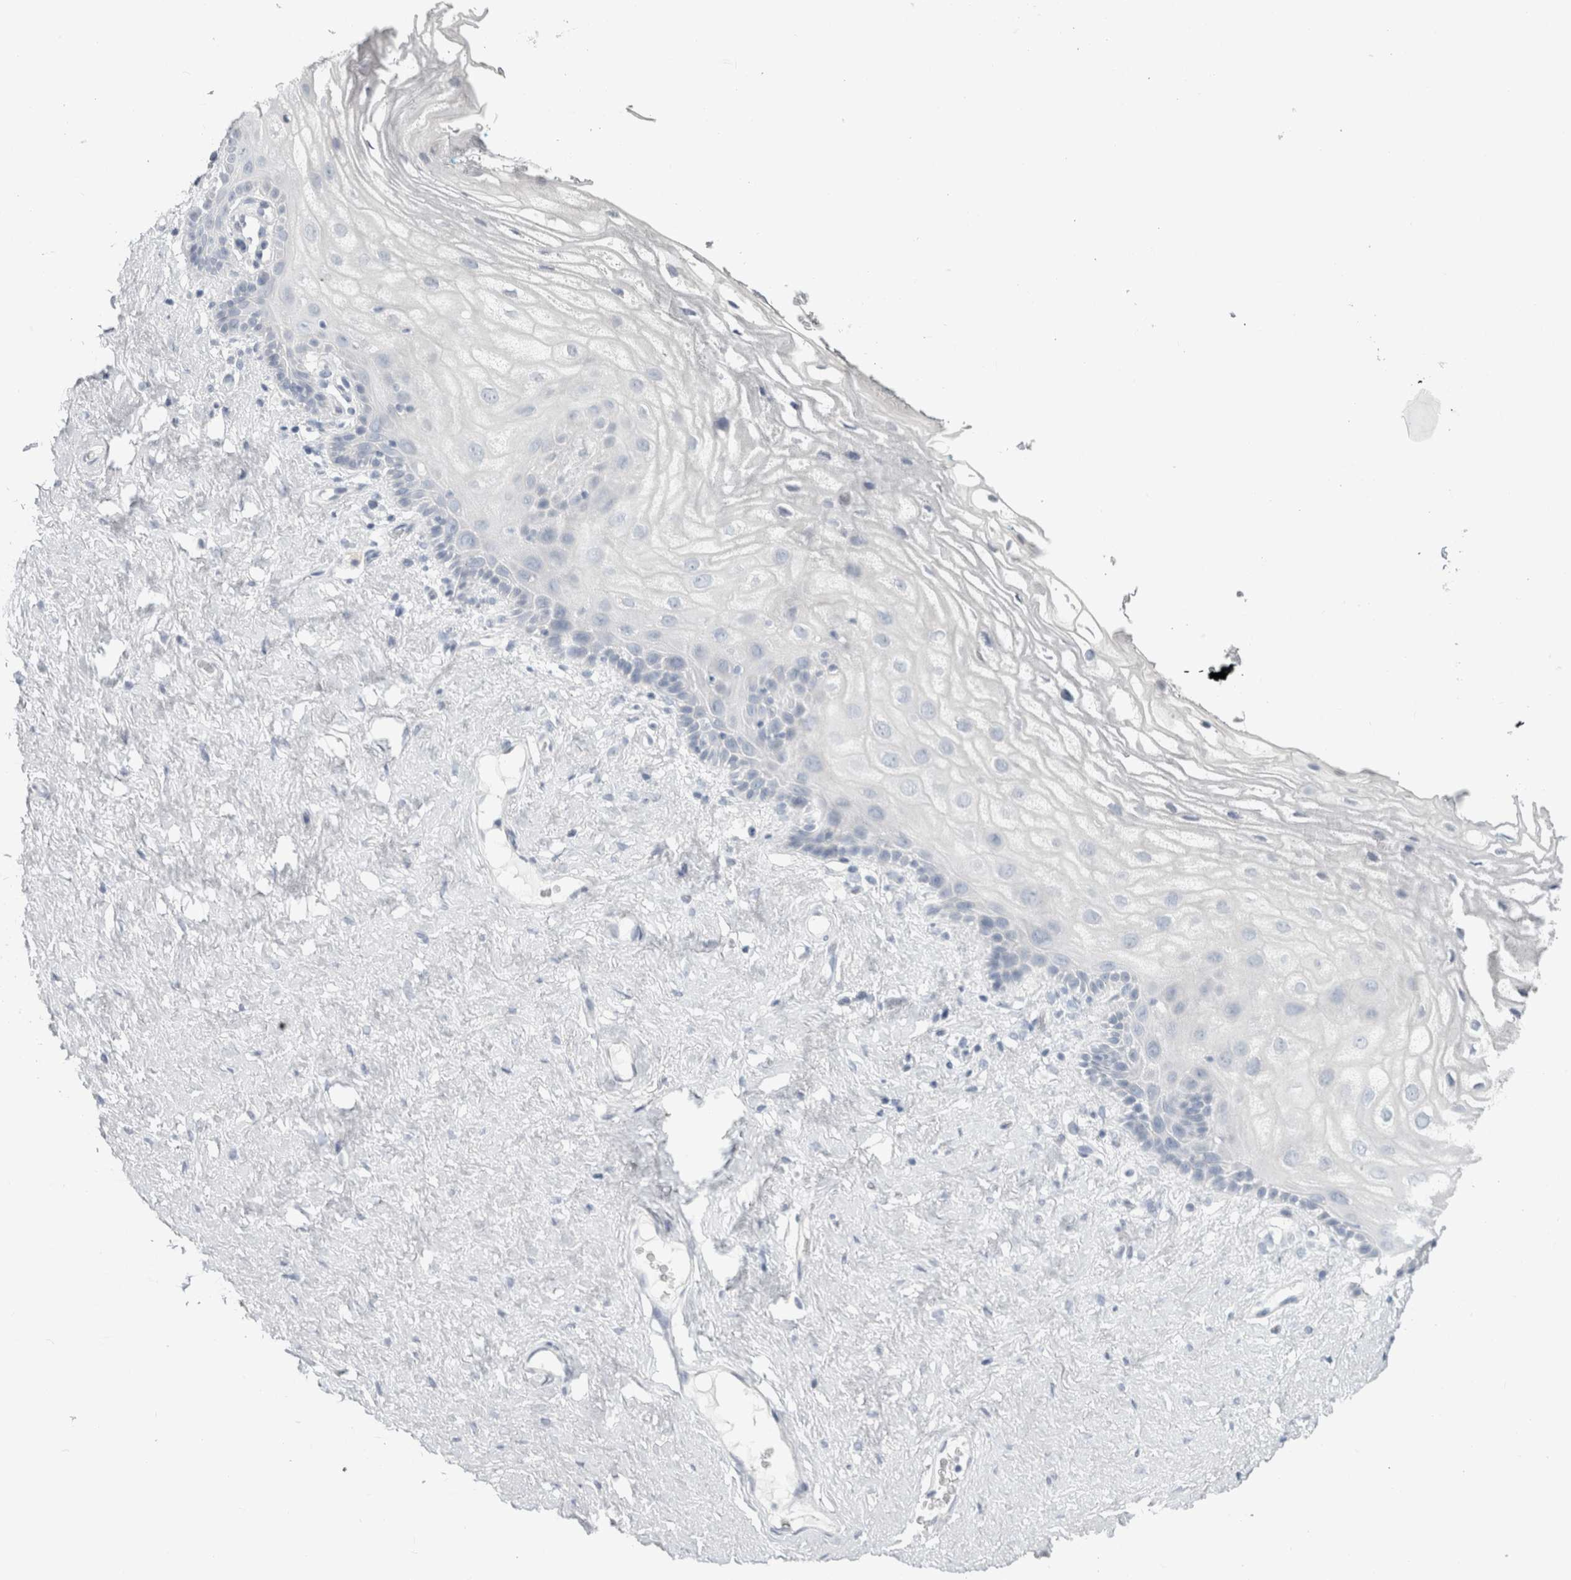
{"staining": {"intensity": "negative", "quantity": "none", "location": "none"}, "tissue": "vagina", "cell_type": "Squamous epithelial cells", "image_type": "normal", "snomed": [{"axis": "morphology", "description": "Normal tissue, NOS"}, {"axis": "morphology", "description": "Adenocarcinoma, NOS"}, {"axis": "topography", "description": "Rectum"}, {"axis": "topography", "description": "Vagina"}], "caption": "Human vagina stained for a protein using immunohistochemistry exhibits no staining in squamous epithelial cells.", "gene": "SLC6A1", "patient": {"sex": "female", "age": 71}}